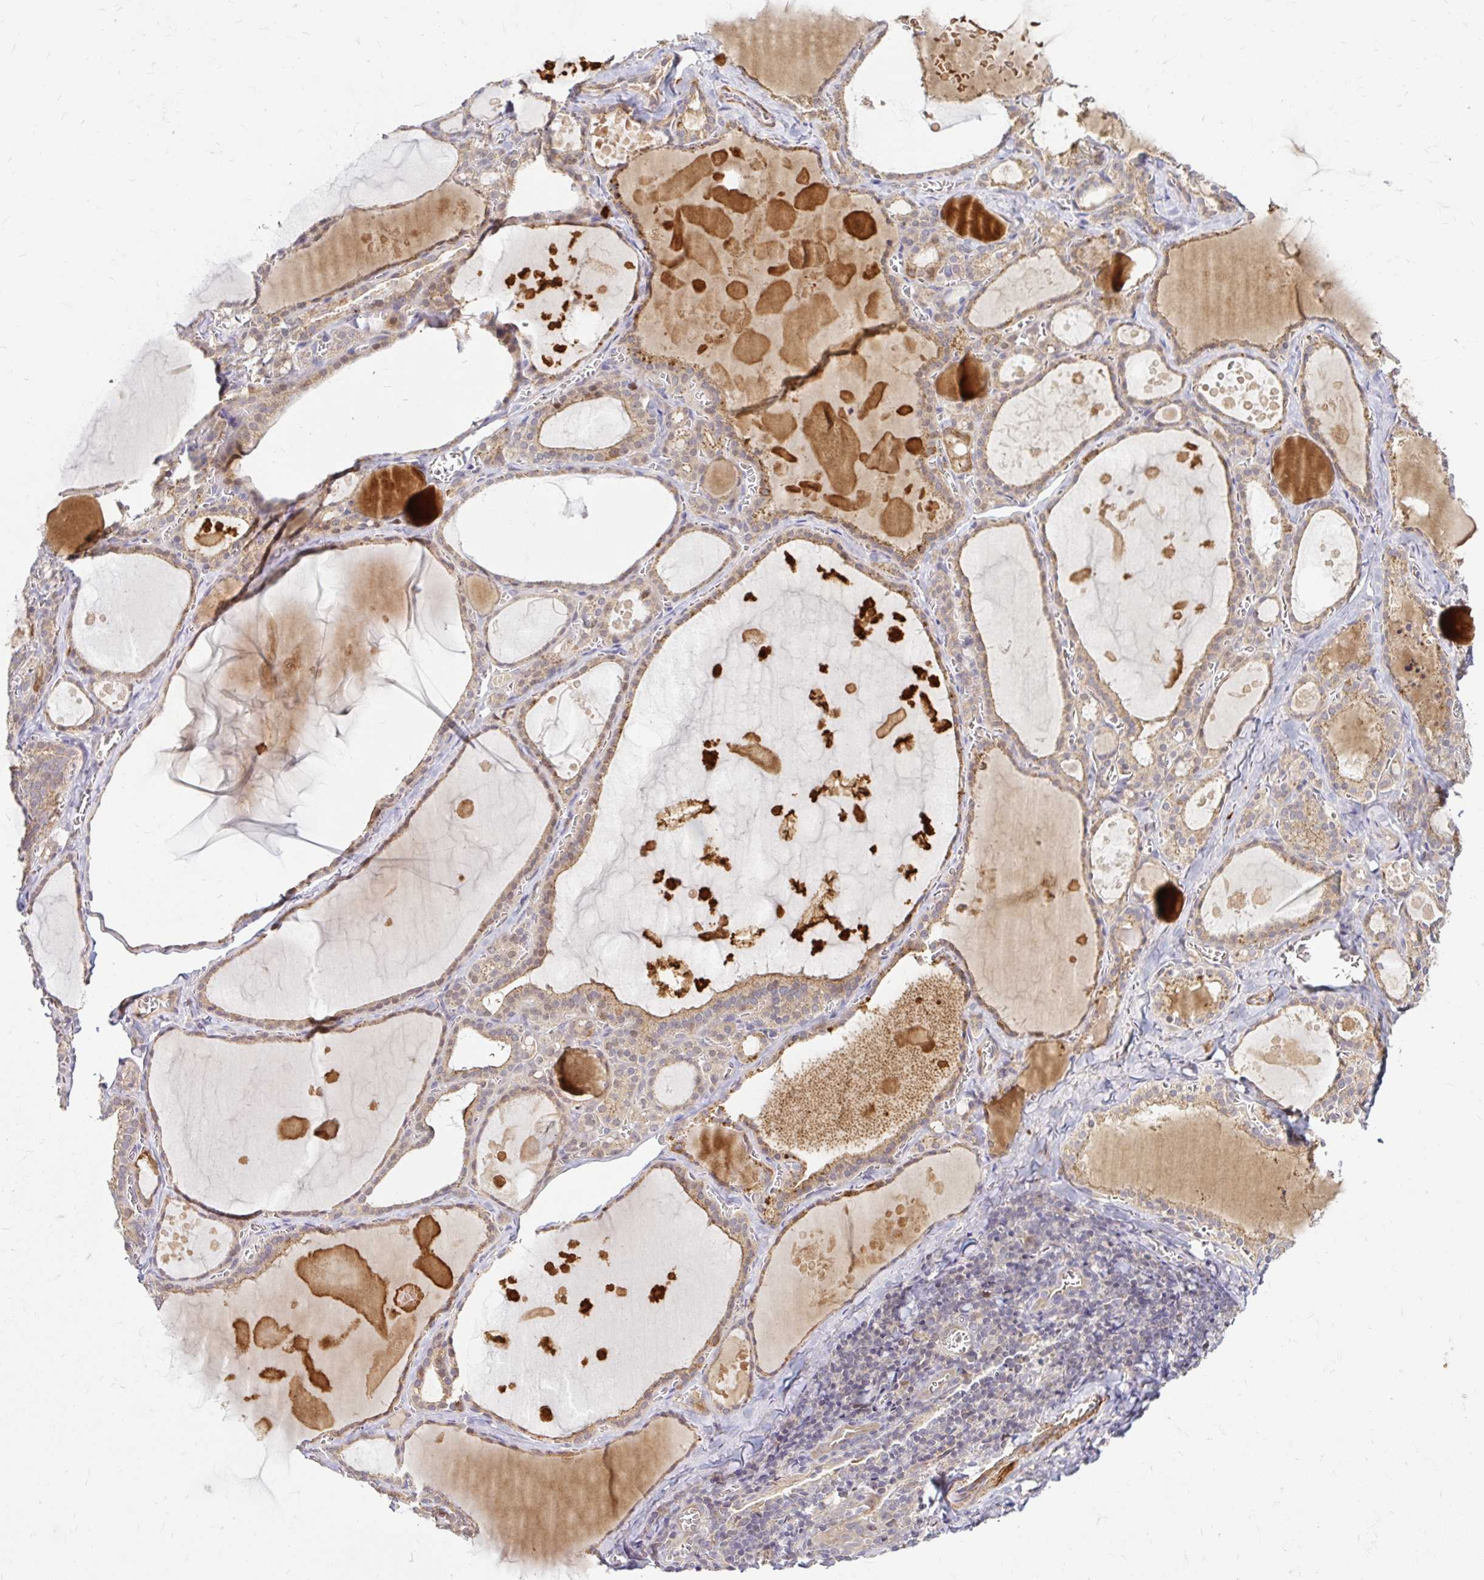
{"staining": {"intensity": "weak", "quantity": ">75%", "location": "cytoplasmic/membranous"}, "tissue": "thyroid gland", "cell_type": "Glandular cells", "image_type": "normal", "snomed": [{"axis": "morphology", "description": "Normal tissue, NOS"}, {"axis": "topography", "description": "Thyroid gland"}], "caption": "A histopathology image showing weak cytoplasmic/membranous expression in approximately >75% of glandular cells in unremarkable thyroid gland, as visualized by brown immunohistochemical staining.", "gene": "ARHGEF37", "patient": {"sex": "male", "age": 56}}